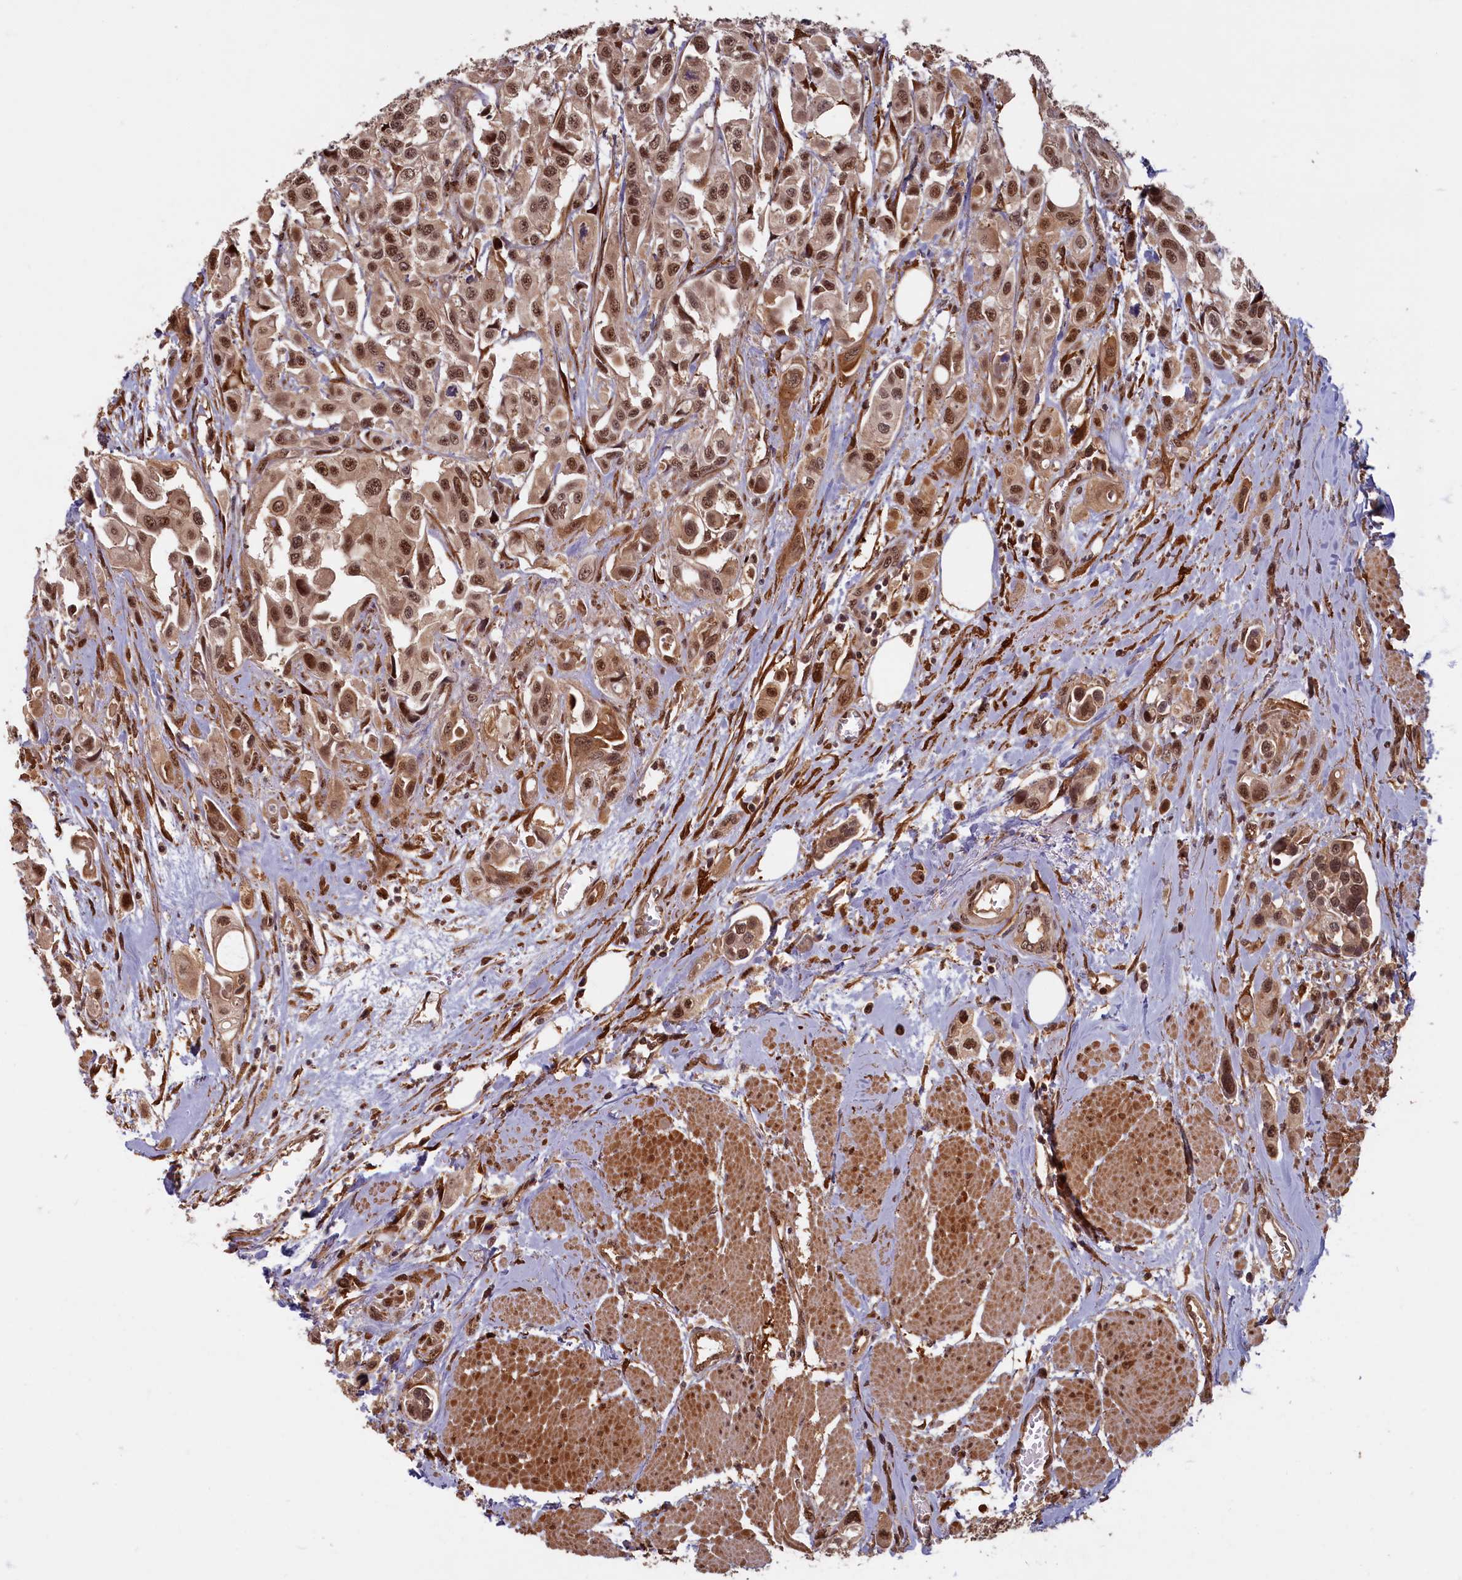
{"staining": {"intensity": "moderate", "quantity": ">75%", "location": "cytoplasmic/membranous,nuclear"}, "tissue": "urothelial cancer", "cell_type": "Tumor cells", "image_type": "cancer", "snomed": [{"axis": "morphology", "description": "Urothelial carcinoma, High grade"}, {"axis": "topography", "description": "Urinary bladder"}], "caption": "Human urothelial carcinoma (high-grade) stained for a protein (brown) demonstrates moderate cytoplasmic/membranous and nuclear positive expression in approximately >75% of tumor cells.", "gene": "HIF3A", "patient": {"sex": "male", "age": 67}}